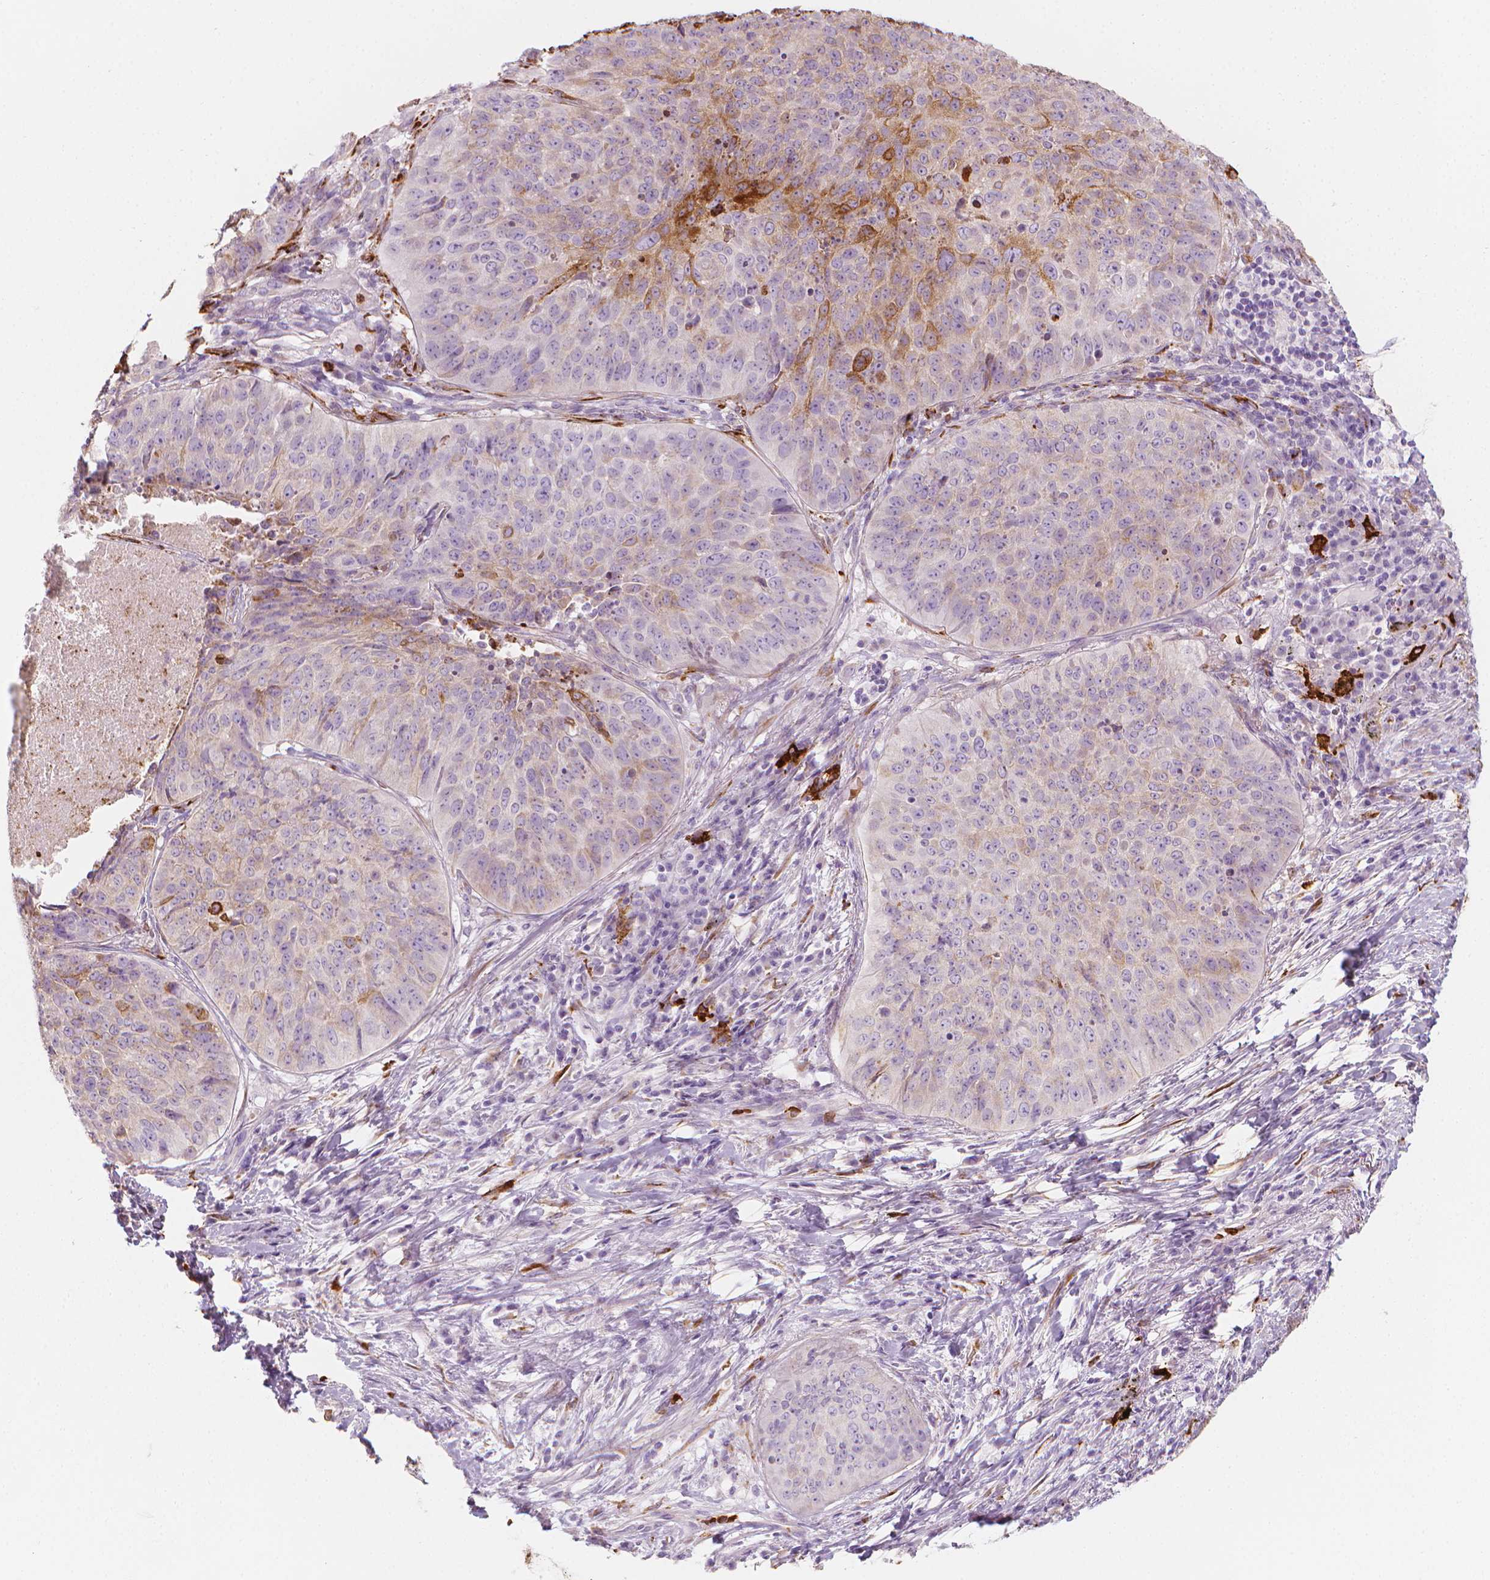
{"staining": {"intensity": "moderate", "quantity": "<25%", "location": "cytoplasmic/membranous"}, "tissue": "lung cancer", "cell_type": "Tumor cells", "image_type": "cancer", "snomed": [{"axis": "morphology", "description": "Normal tissue, NOS"}, {"axis": "morphology", "description": "Squamous cell carcinoma, NOS"}, {"axis": "topography", "description": "Bronchus"}, {"axis": "topography", "description": "Lung"}], "caption": "Protein positivity by immunohistochemistry (IHC) reveals moderate cytoplasmic/membranous expression in approximately <25% of tumor cells in lung cancer.", "gene": "CES1", "patient": {"sex": "male", "age": 64}}